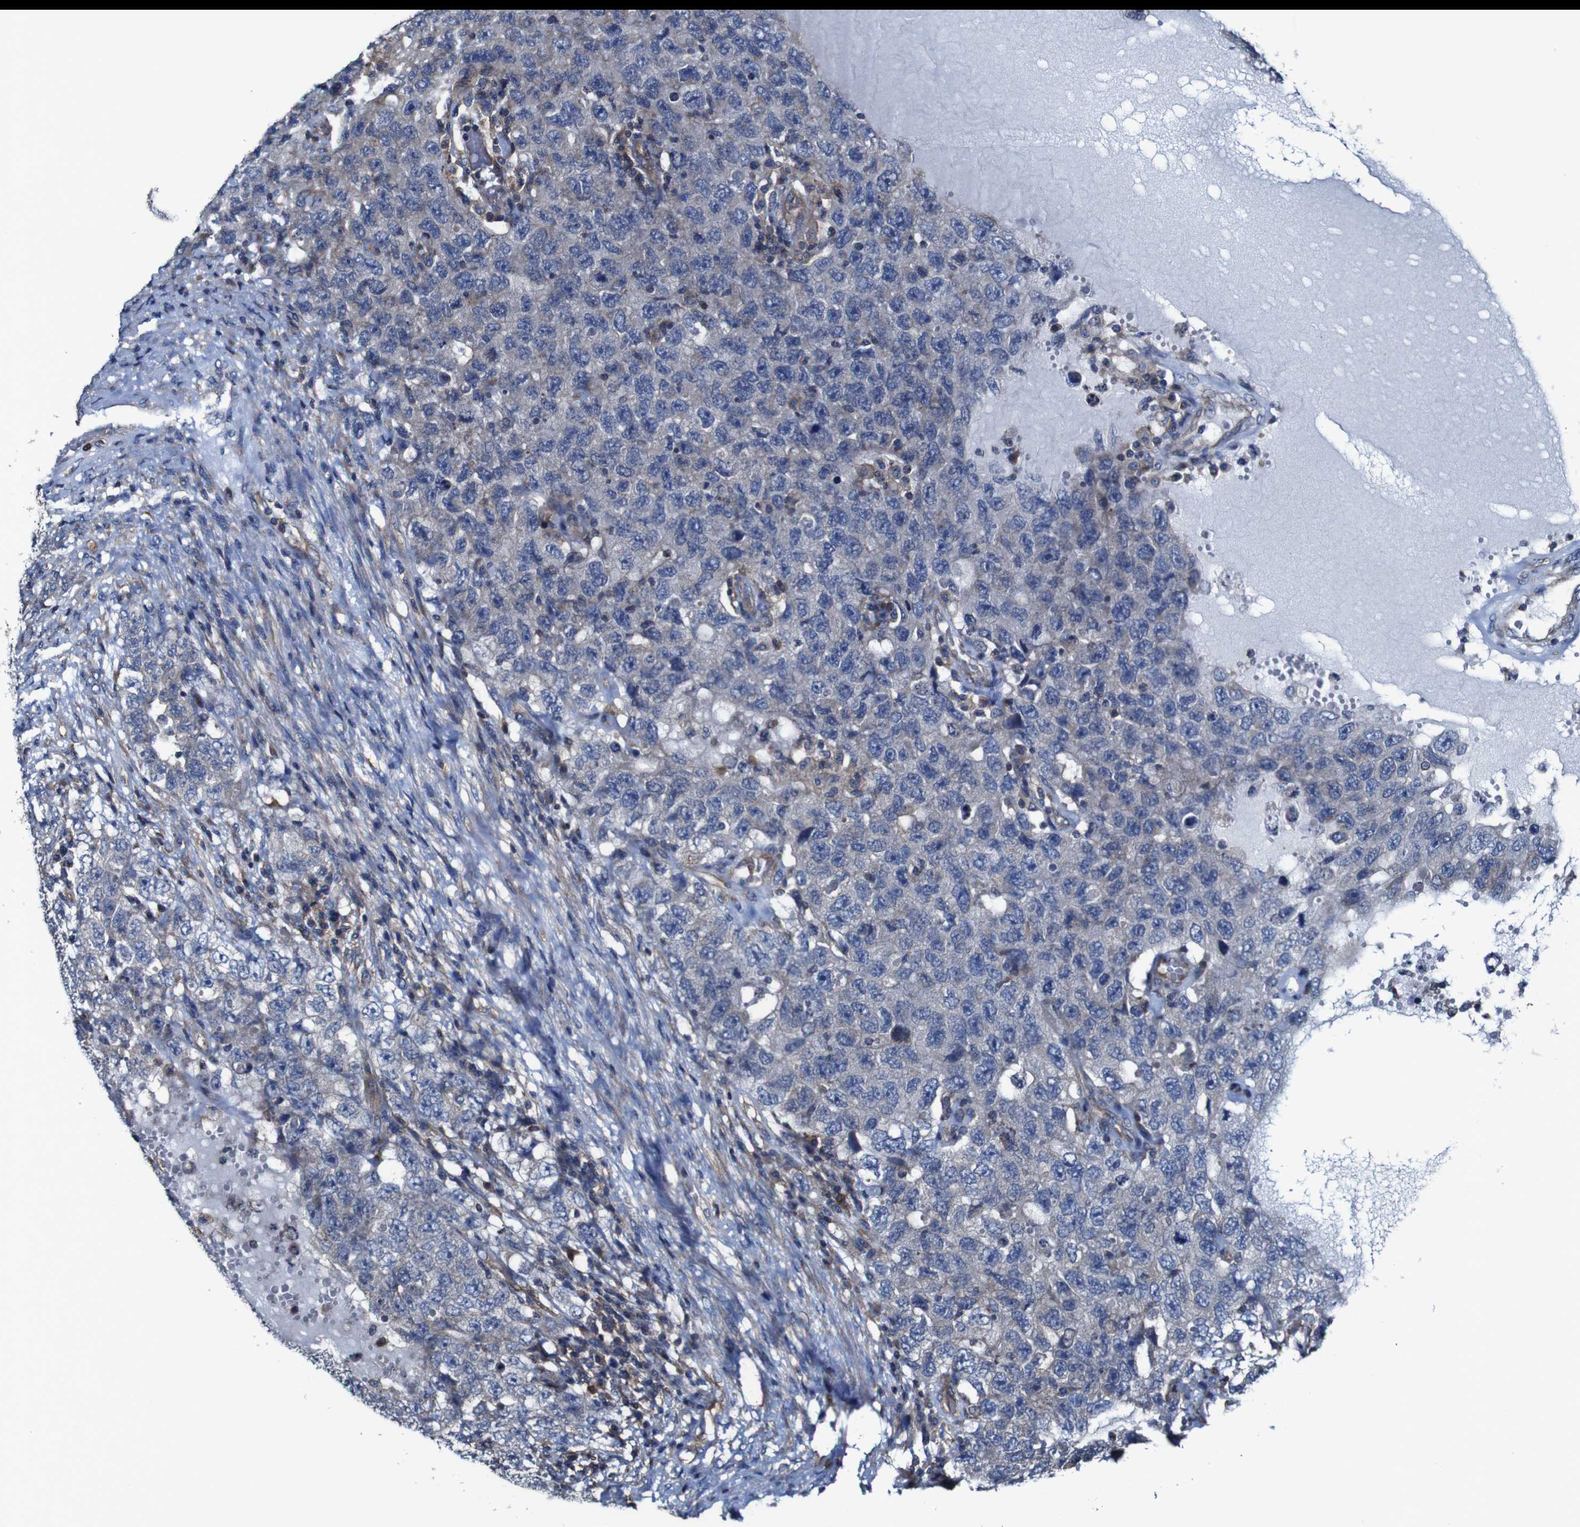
{"staining": {"intensity": "negative", "quantity": "none", "location": "none"}, "tissue": "testis cancer", "cell_type": "Tumor cells", "image_type": "cancer", "snomed": [{"axis": "morphology", "description": "Carcinoma, Embryonal, NOS"}, {"axis": "topography", "description": "Testis"}], "caption": "This is an immunohistochemistry (IHC) micrograph of human testis cancer (embryonal carcinoma). There is no positivity in tumor cells.", "gene": "CSF1R", "patient": {"sex": "male", "age": 26}}